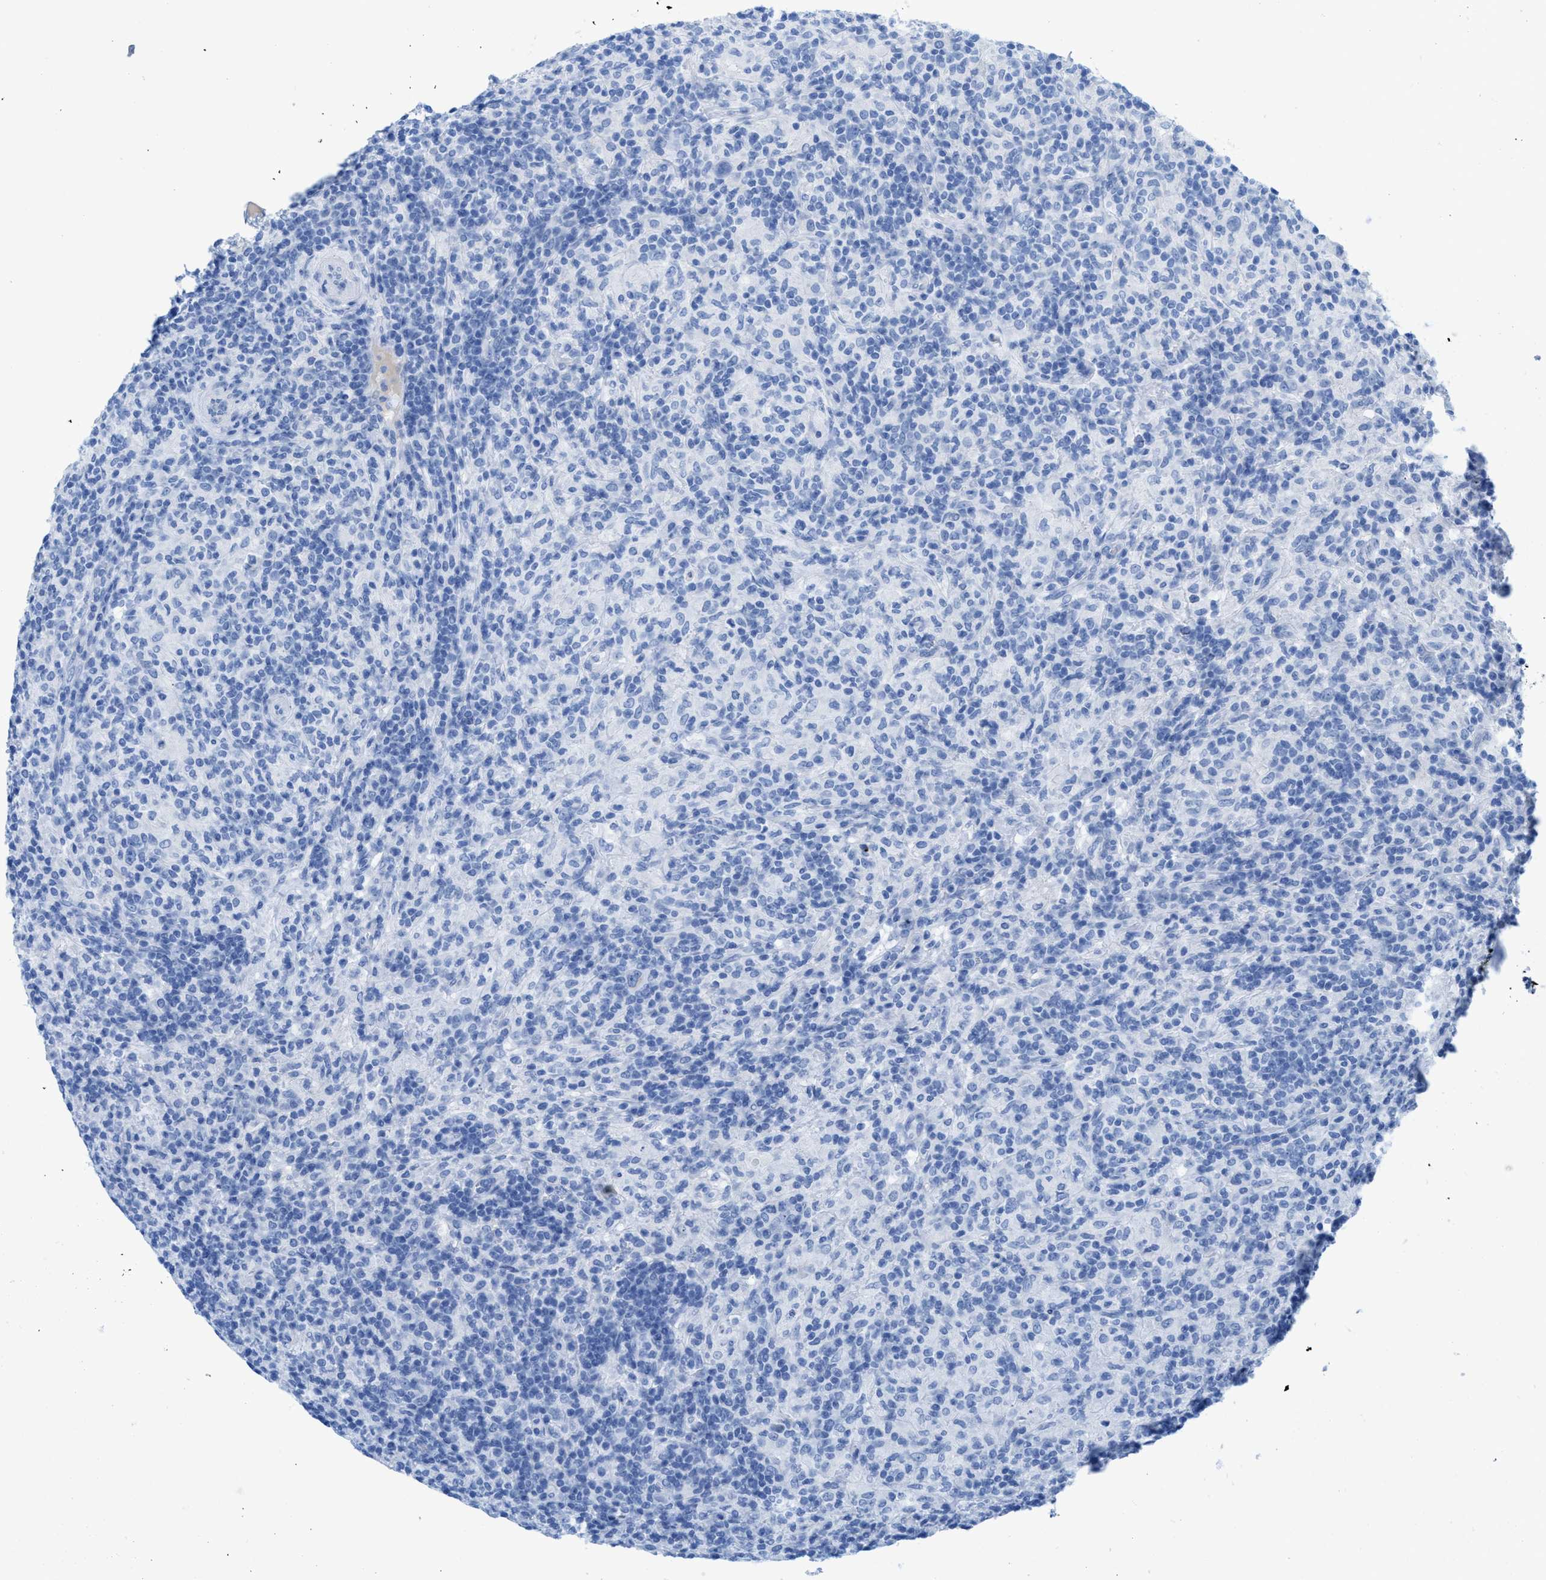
{"staining": {"intensity": "negative", "quantity": "none", "location": "none"}, "tissue": "lymphoma", "cell_type": "Tumor cells", "image_type": "cancer", "snomed": [{"axis": "morphology", "description": "Hodgkin's disease, NOS"}, {"axis": "topography", "description": "Lymph node"}], "caption": "Tumor cells show no significant expression in lymphoma.", "gene": "ANKFN1", "patient": {"sex": "male", "age": 70}}